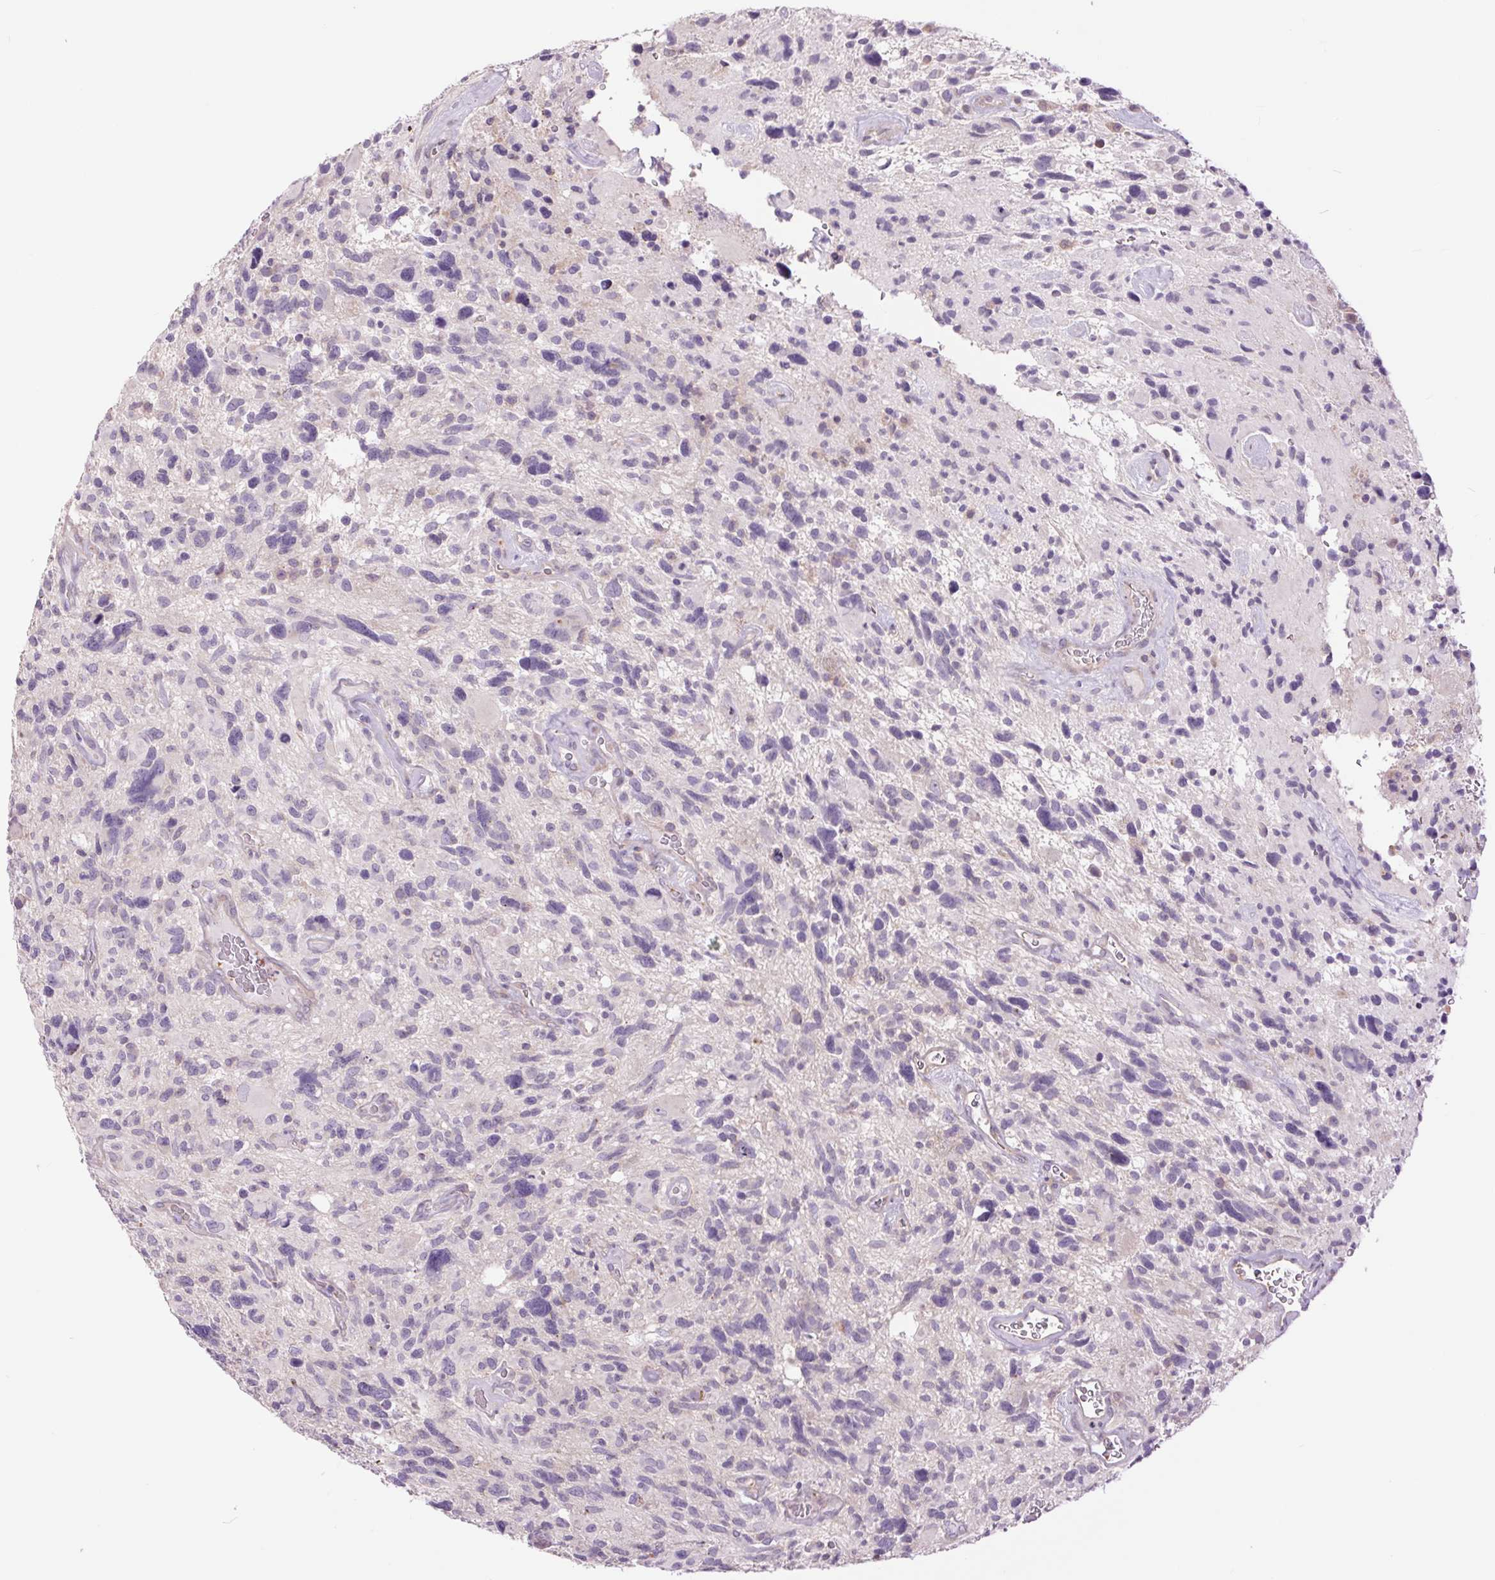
{"staining": {"intensity": "negative", "quantity": "none", "location": "none"}, "tissue": "glioma", "cell_type": "Tumor cells", "image_type": "cancer", "snomed": [{"axis": "morphology", "description": "Glioma, malignant, High grade"}, {"axis": "topography", "description": "Brain"}], "caption": "Histopathology image shows no protein staining in tumor cells of malignant high-grade glioma tissue.", "gene": "CTNNA3", "patient": {"sex": "male", "age": 49}}